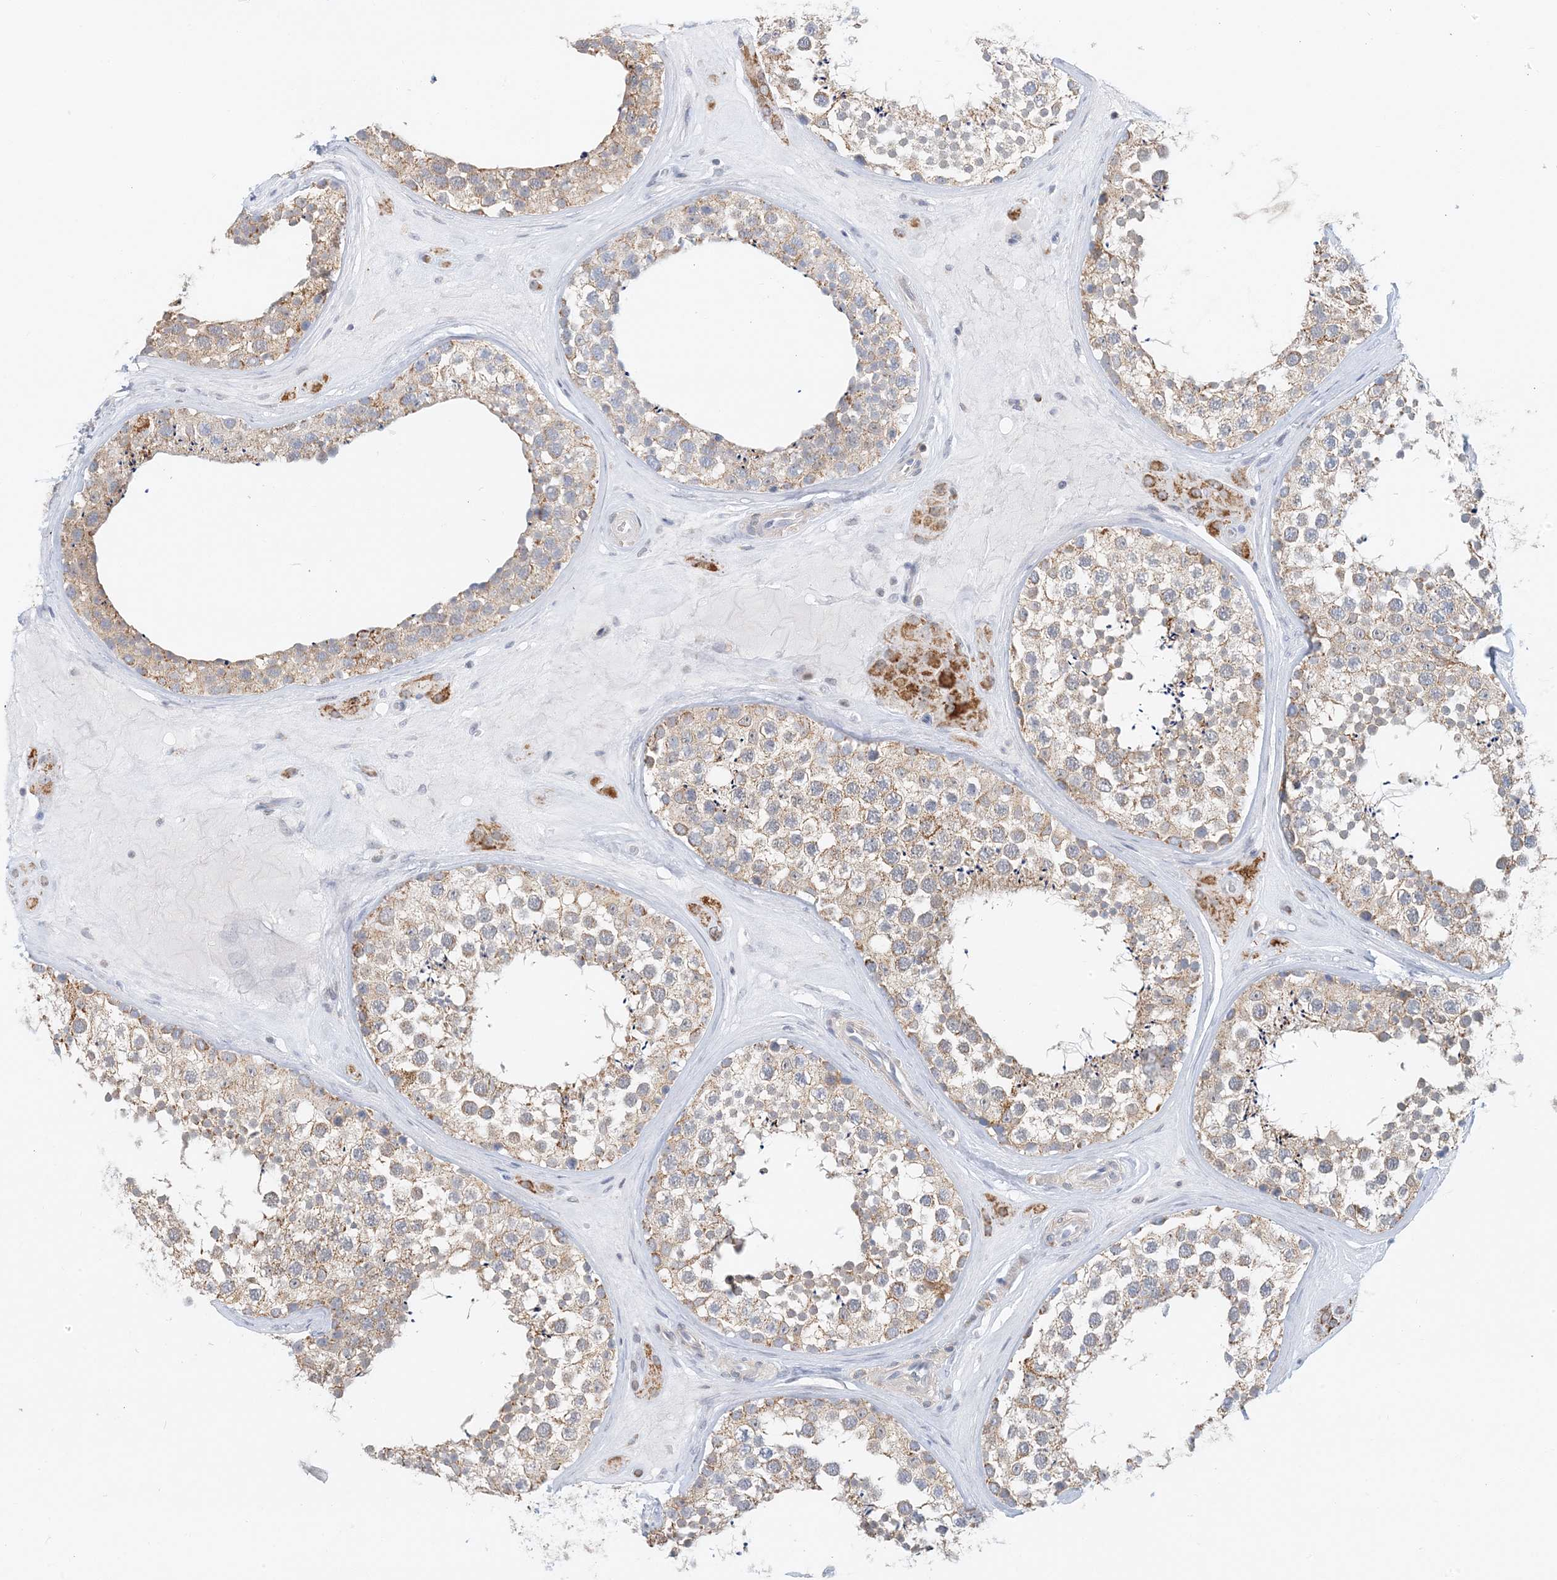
{"staining": {"intensity": "moderate", "quantity": ">75%", "location": "cytoplasmic/membranous"}, "tissue": "testis", "cell_type": "Cells in seminiferous ducts", "image_type": "normal", "snomed": [{"axis": "morphology", "description": "Normal tissue, NOS"}, {"axis": "topography", "description": "Testis"}], "caption": "A high-resolution histopathology image shows IHC staining of normal testis, which demonstrates moderate cytoplasmic/membranous positivity in about >75% of cells in seminiferous ducts. (DAB (3,3'-diaminobenzidine) = brown stain, brightfield microscopy at high magnification).", "gene": "BDH1", "patient": {"sex": "male", "age": 46}}